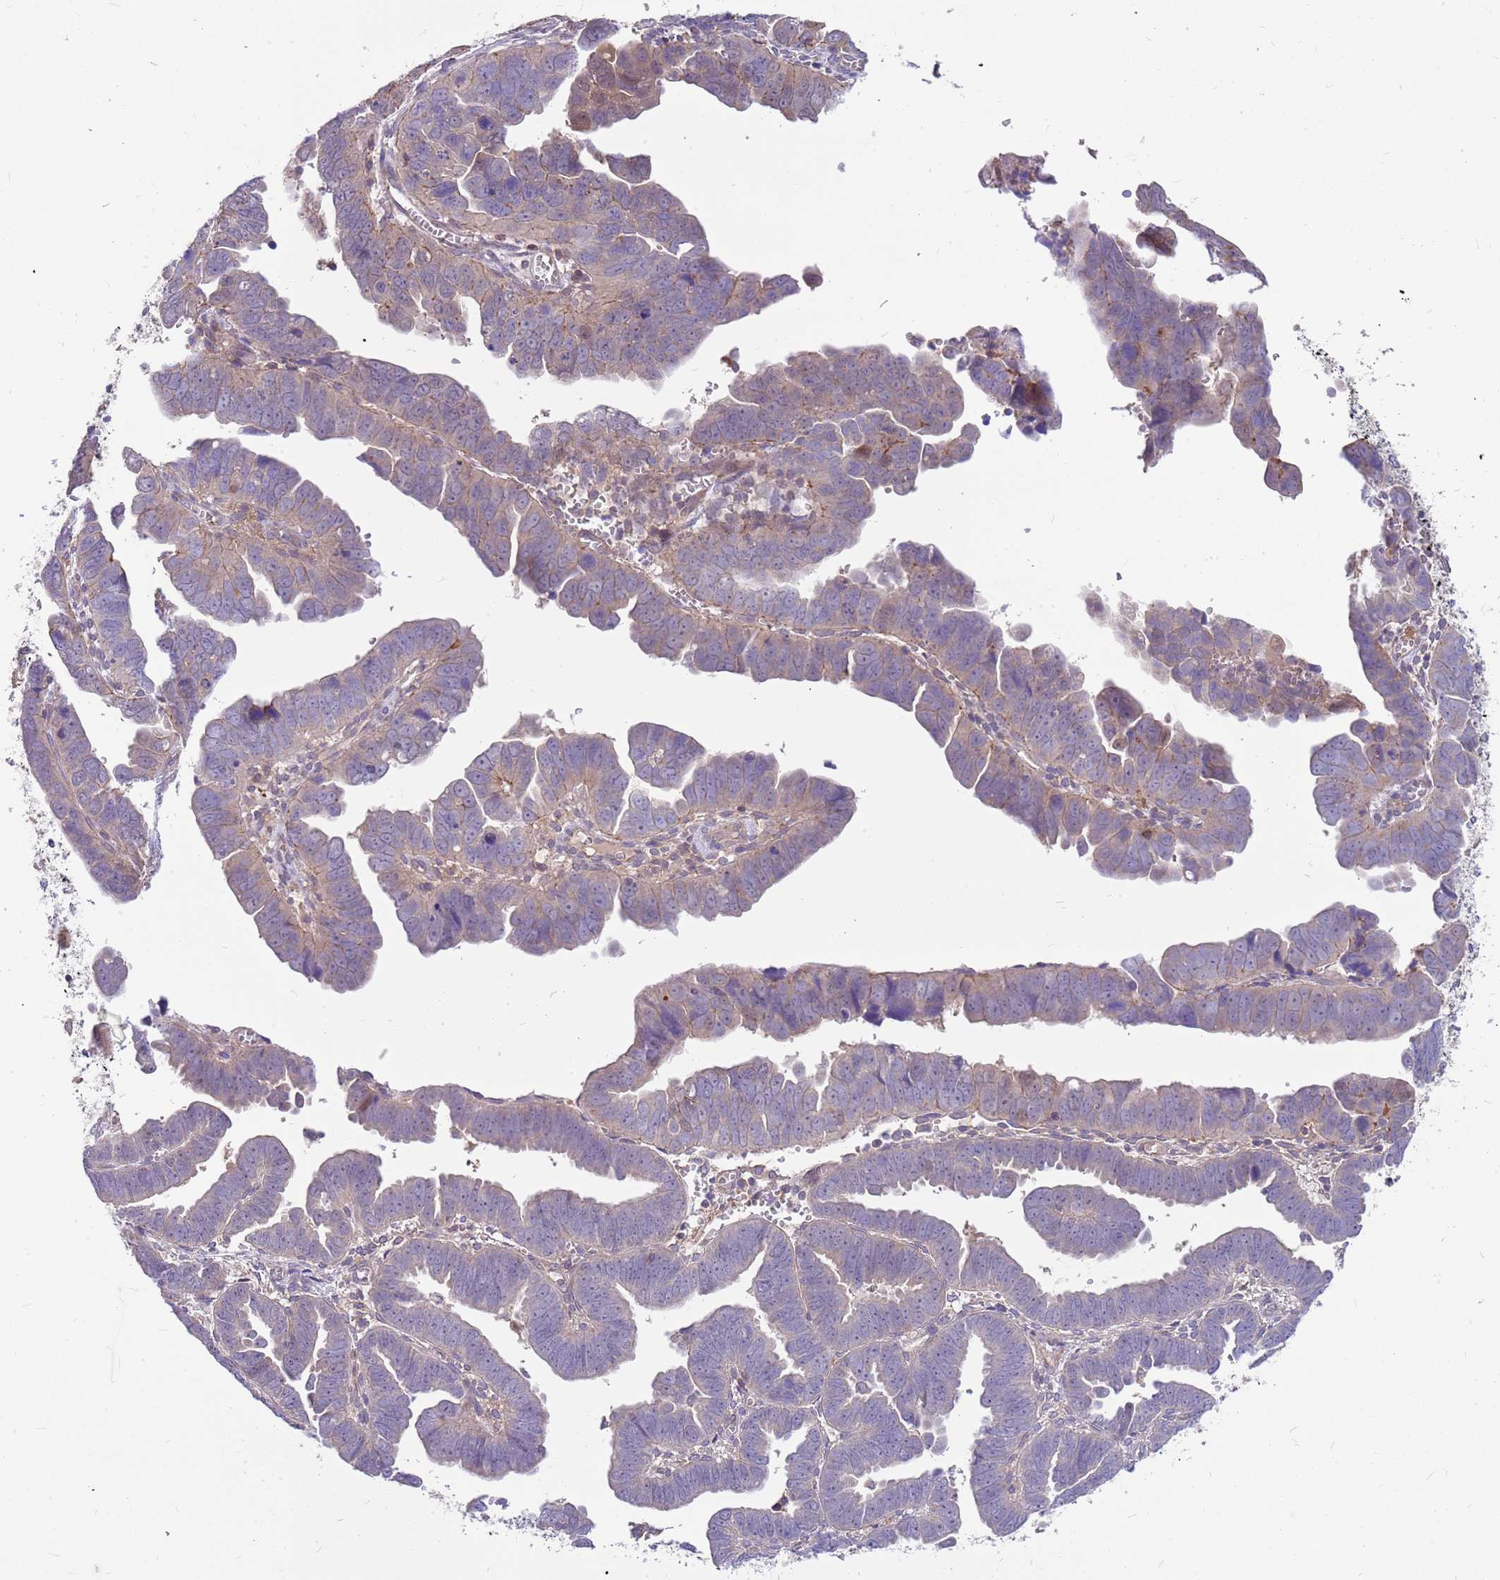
{"staining": {"intensity": "weak", "quantity": "25%-75%", "location": "cytoplasmic/membranous"}, "tissue": "endometrial cancer", "cell_type": "Tumor cells", "image_type": "cancer", "snomed": [{"axis": "morphology", "description": "Adenocarcinoma, NOS"}, {"axis": "topography", "description": "Endometrium"}], "caption": "The image displays a brown stain indicating the presence of a protein in the cytoplasmic/membranous of tumor cells in adenocarcinoma (endometrial). The staining was performed using DAB, with brown indicating positive protein expression. Nuclei are stained blue with hematoxylin.", "gene": "MVD", "patient": {"sex": "female", "age": 75}}